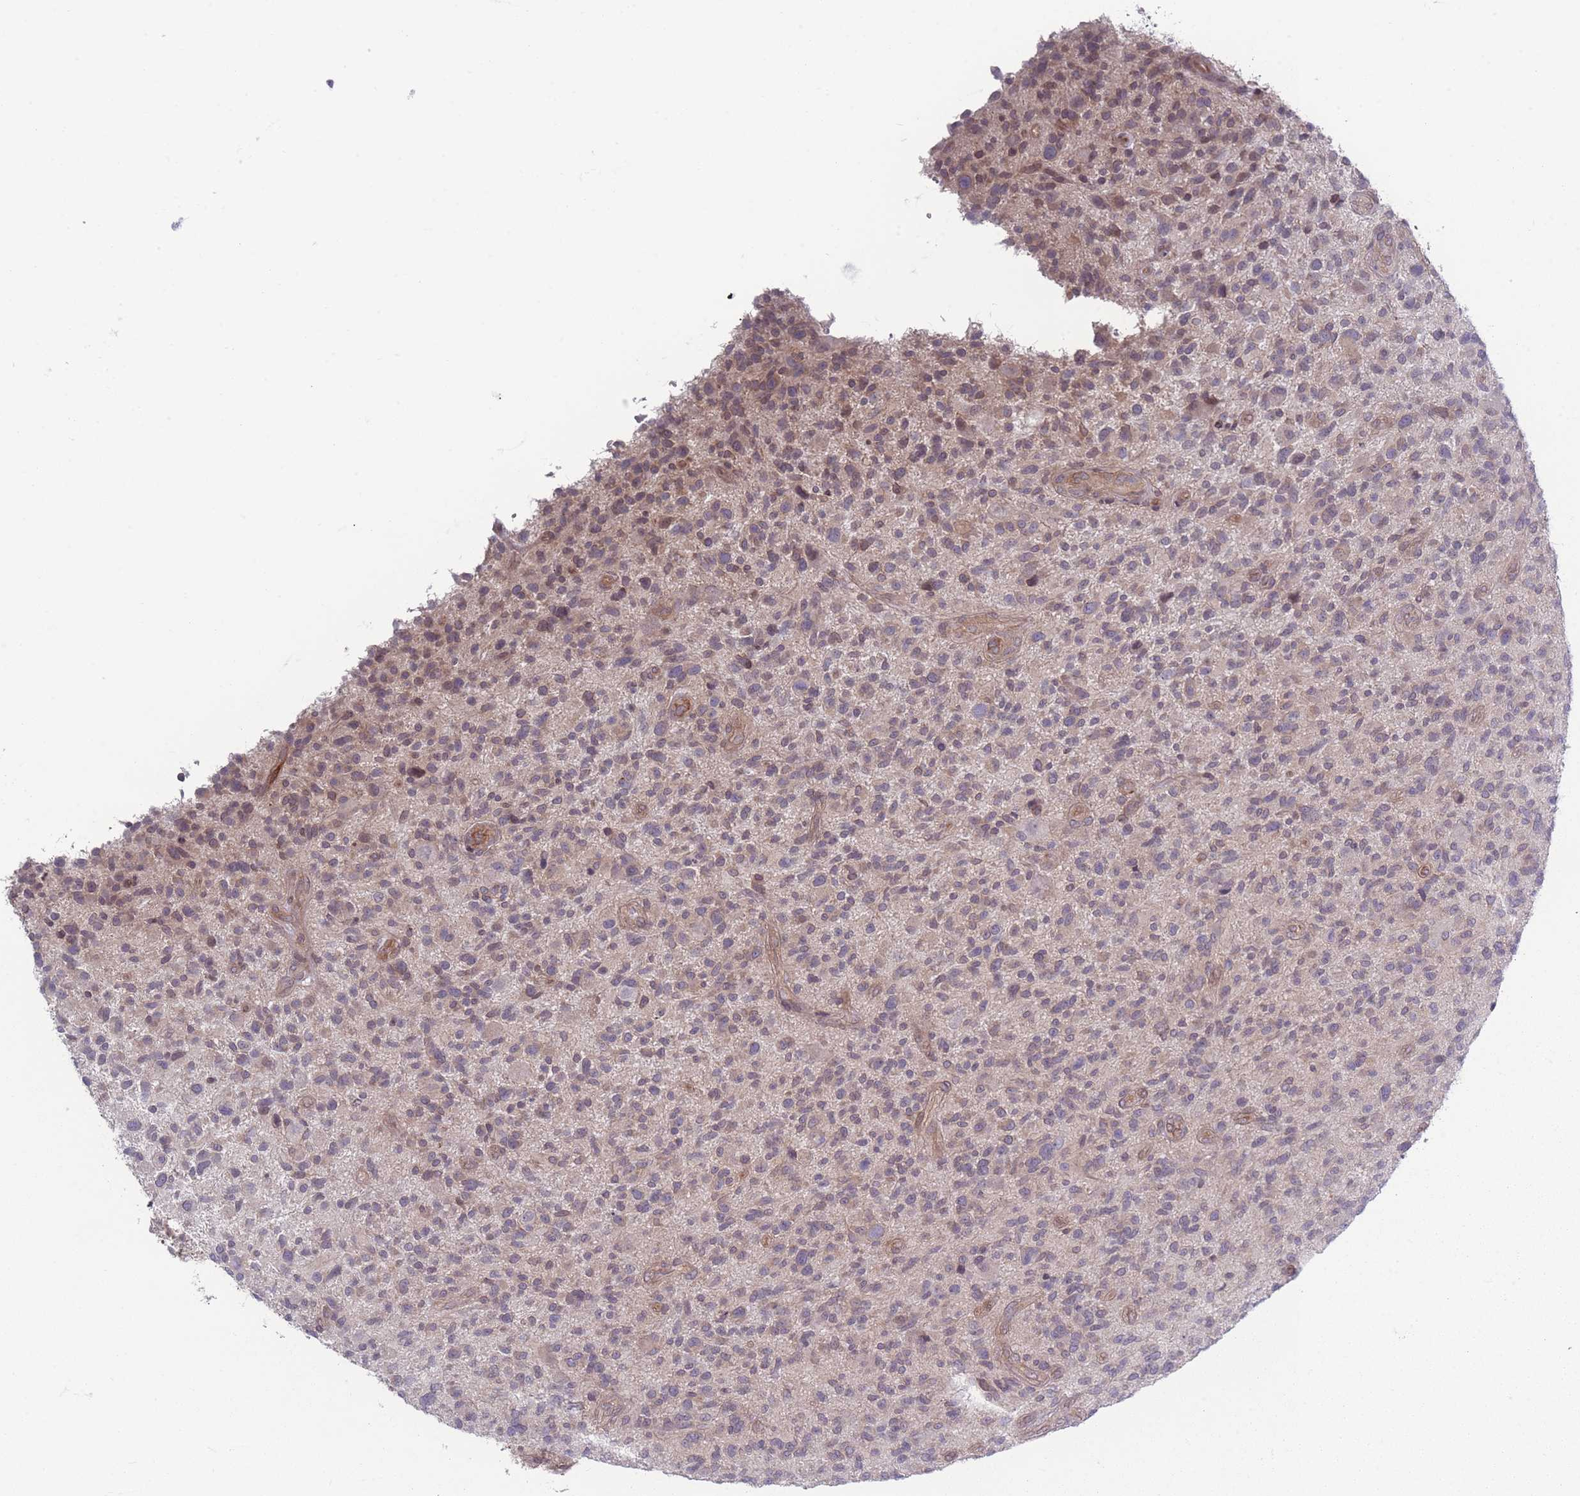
{"staining": {"intensity": "weak", "quantity": "<25%", "location": "nuclear"}, "tissue": "glioma", "cell_type": "Tumor cells", "image_type": "cancer", "snomed": [{"axis": "morphology", "description": "Glioma, malignant, High grade"}, {"axis": "topography", "description": "Brain"}], "caption": "Immunohistochemical staining of malignant glioma (high-grade) demonstrates no significant positivity in tumor cells.", "gene": "VRK2", "patient": {"sex": "male", "age": 47}}